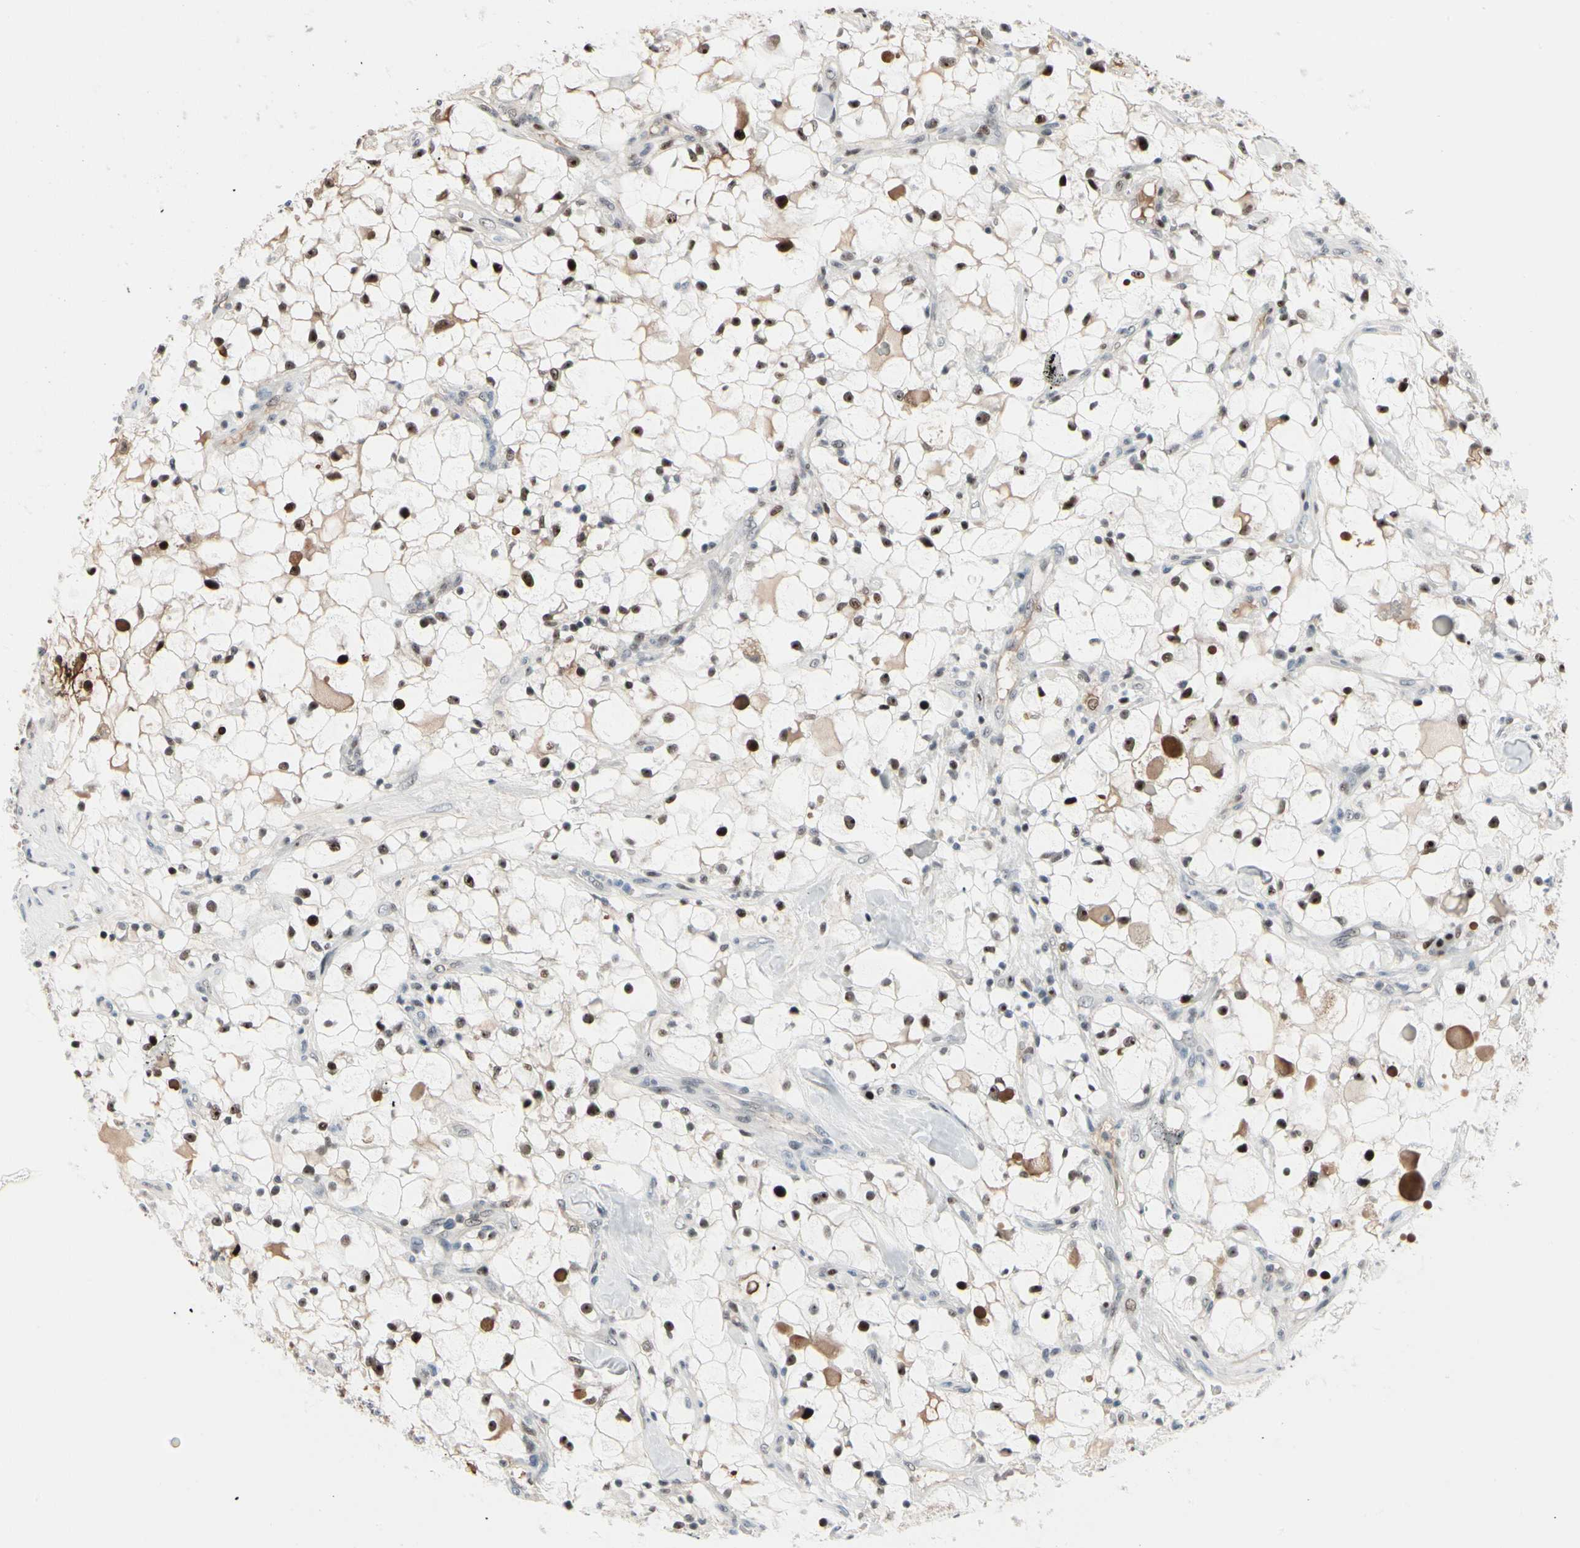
{"staining": {"intensity": "moderate", "quantity": "25%-75%", "location": "nuclear"}, "tissue": "renal cancer", "cell_type": "Tumor cells", "image_type": "cancer", "snomed": [{"axis": "morphology", "description": "Adenocarcinoma, NOS"}, {"axis": "topography", "description": "Kidney"}], "caption": "This histopathology image displays IHC staining of renal cancer, with medium moderate nuclear expression in approximately 25%-75% of tumor cells.", "gene": "FOXO3", "patient": {"sex": "female", "age": 60}}